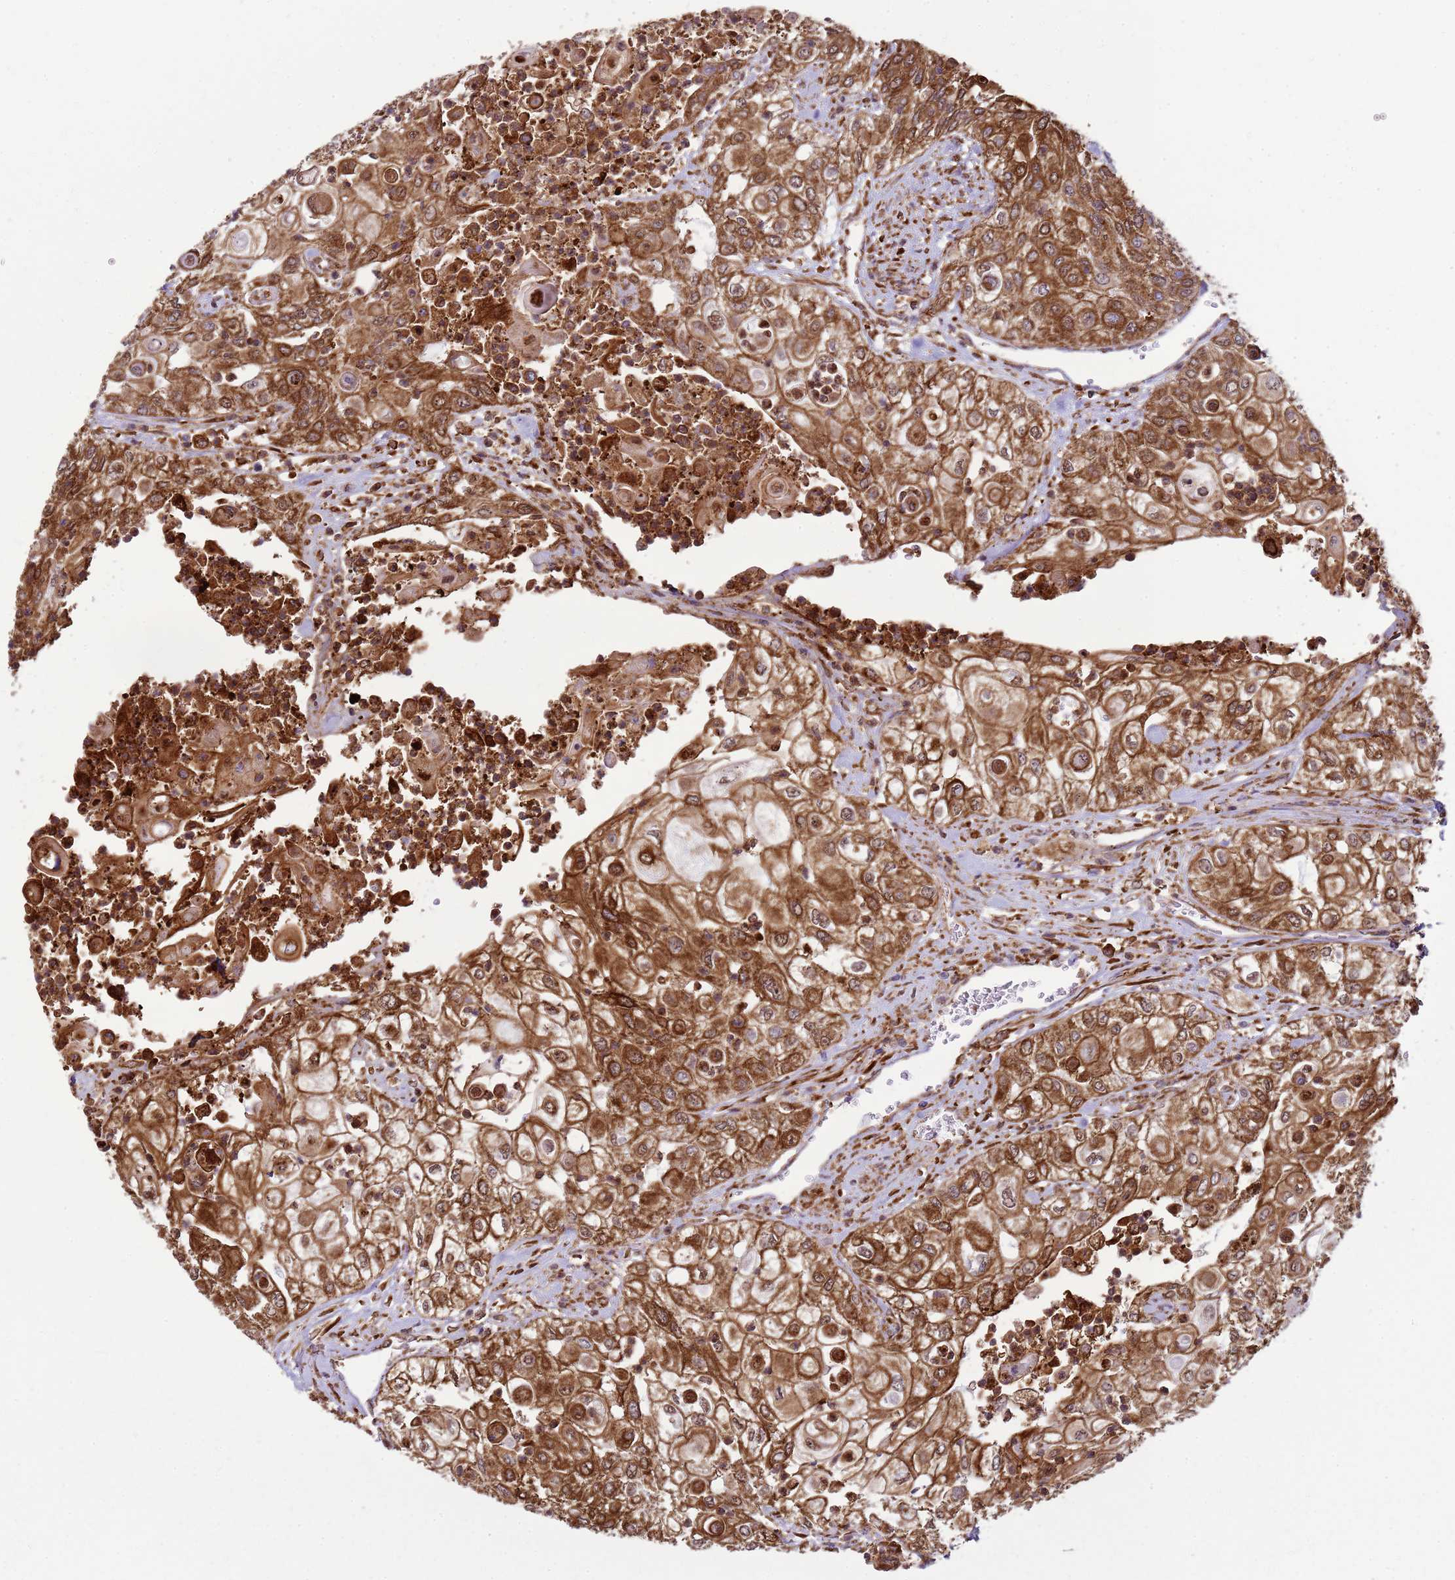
{"staining": {"intensity": "strong", "quantity": ">75%", "location": "cytoplasmic/membranous"}, "tissue": "urothelial cancer", "cell_type": "Tumor cells", "image_type": "cancer", "snomed": [{"axis": "morphology", "description": "Urothelial carcinoma, High grade"}, {"axis": "topography", "description": "Urinary bladder"}], "caption": "Strong cytoplasmic/membranous expression for a protein is seen in approximately >75% of tumor cells of urothelial carcinoma (high-grade) using immunohistochemistry.", "gene": "GABRE", "patient": {"sex": "female", "age": 79}}